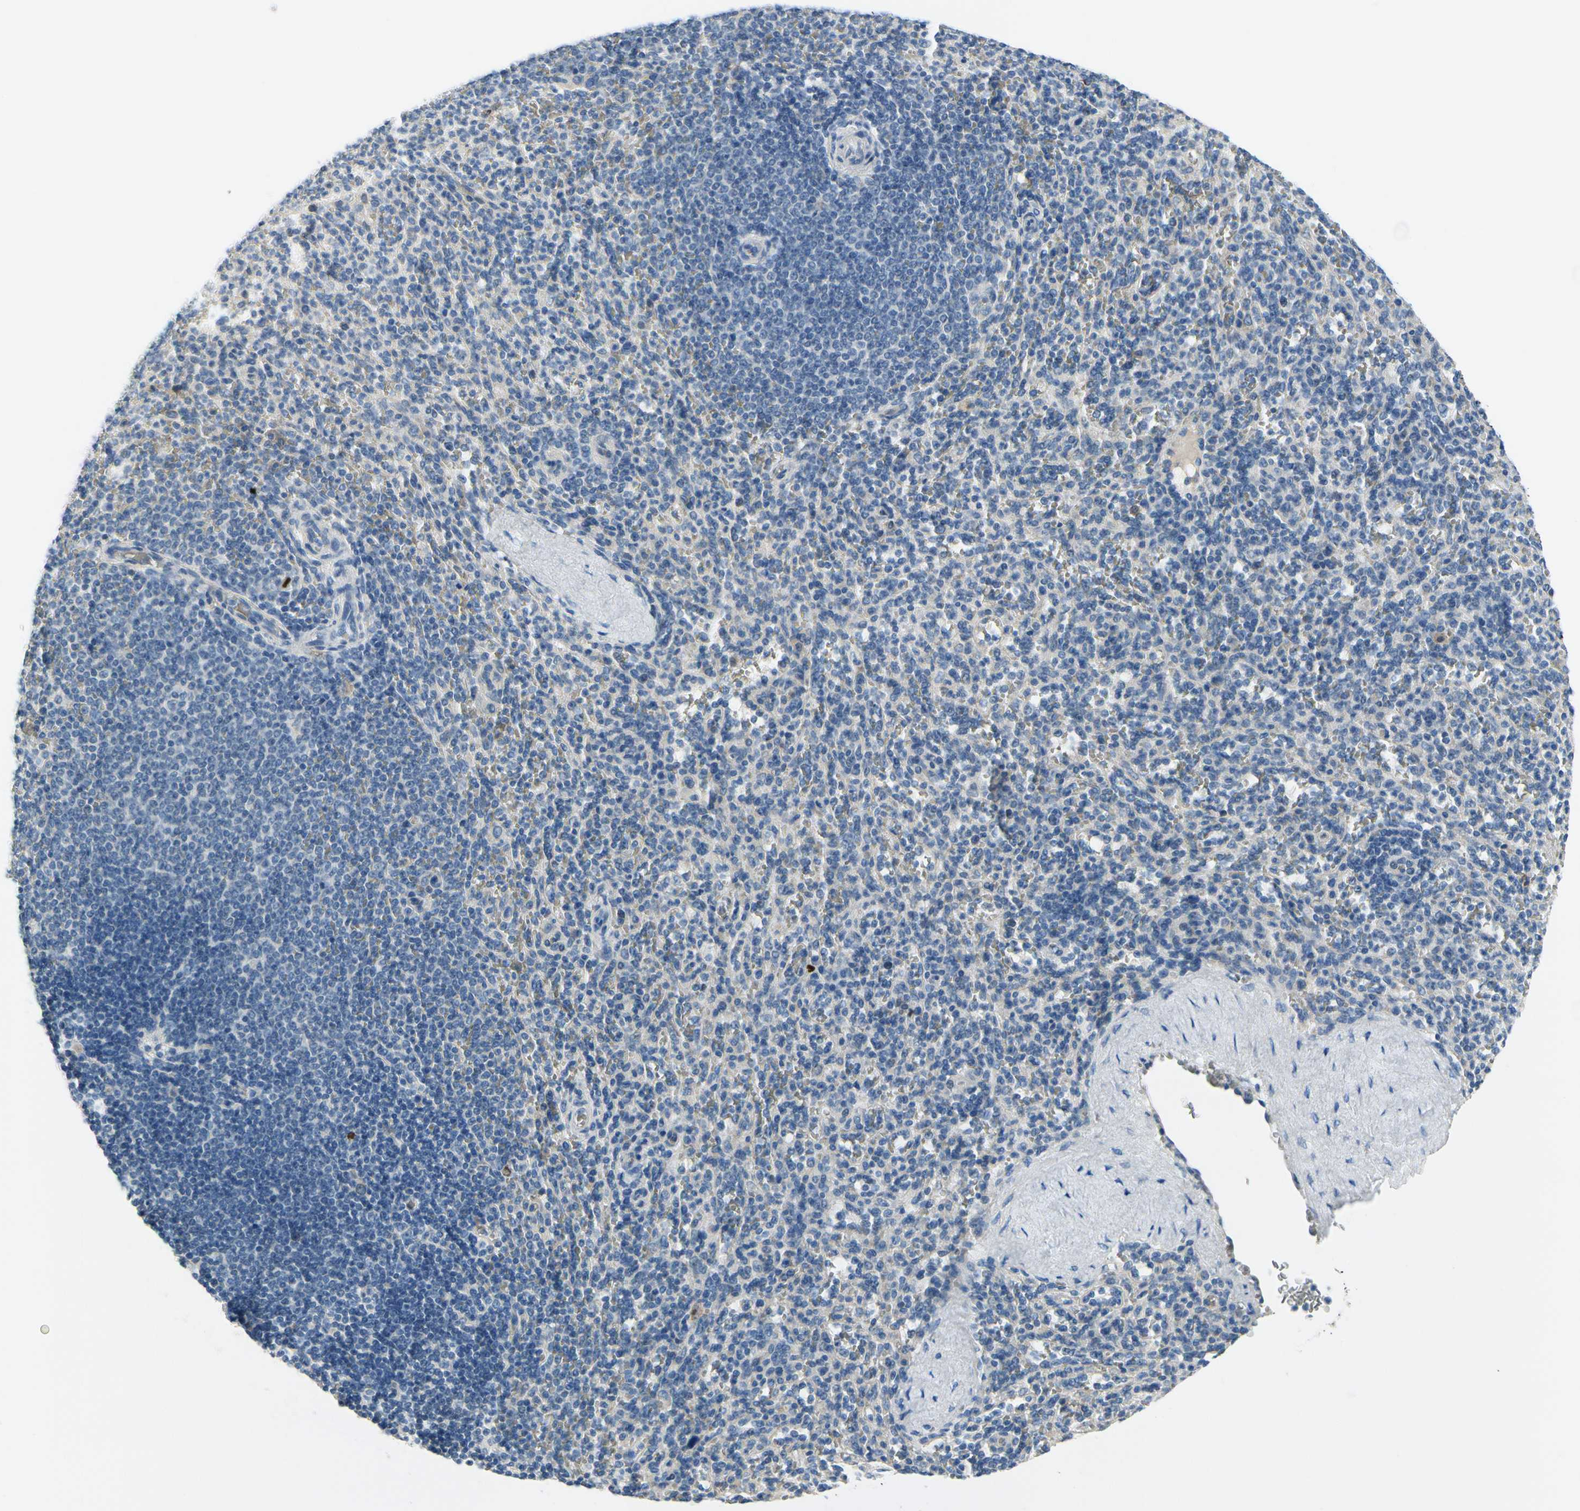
{"staining": {"intensity": "negative", "quantity": "none", "location": "none"}, "tissue": "spleen", "cell_type": "Cells in red pulp", "image_type": "normal", "snomed": [{"axis": "morphology", "description": "Normal tissue, NOS"}, {"axis": "topography", "description": "Spleen"}], "caption": "Cells in red pulp are negative for brown protein staining in unremarkable spleen. The staining was performed using DAB (3,3'-diaminobenzidine) to visualize the protein expression in brown, while the nuclei were stained in blue with hematoxylin (Magnification: 20x).", "gene": "CKAP2", "patient": {"sex": "male", "age": 36}}